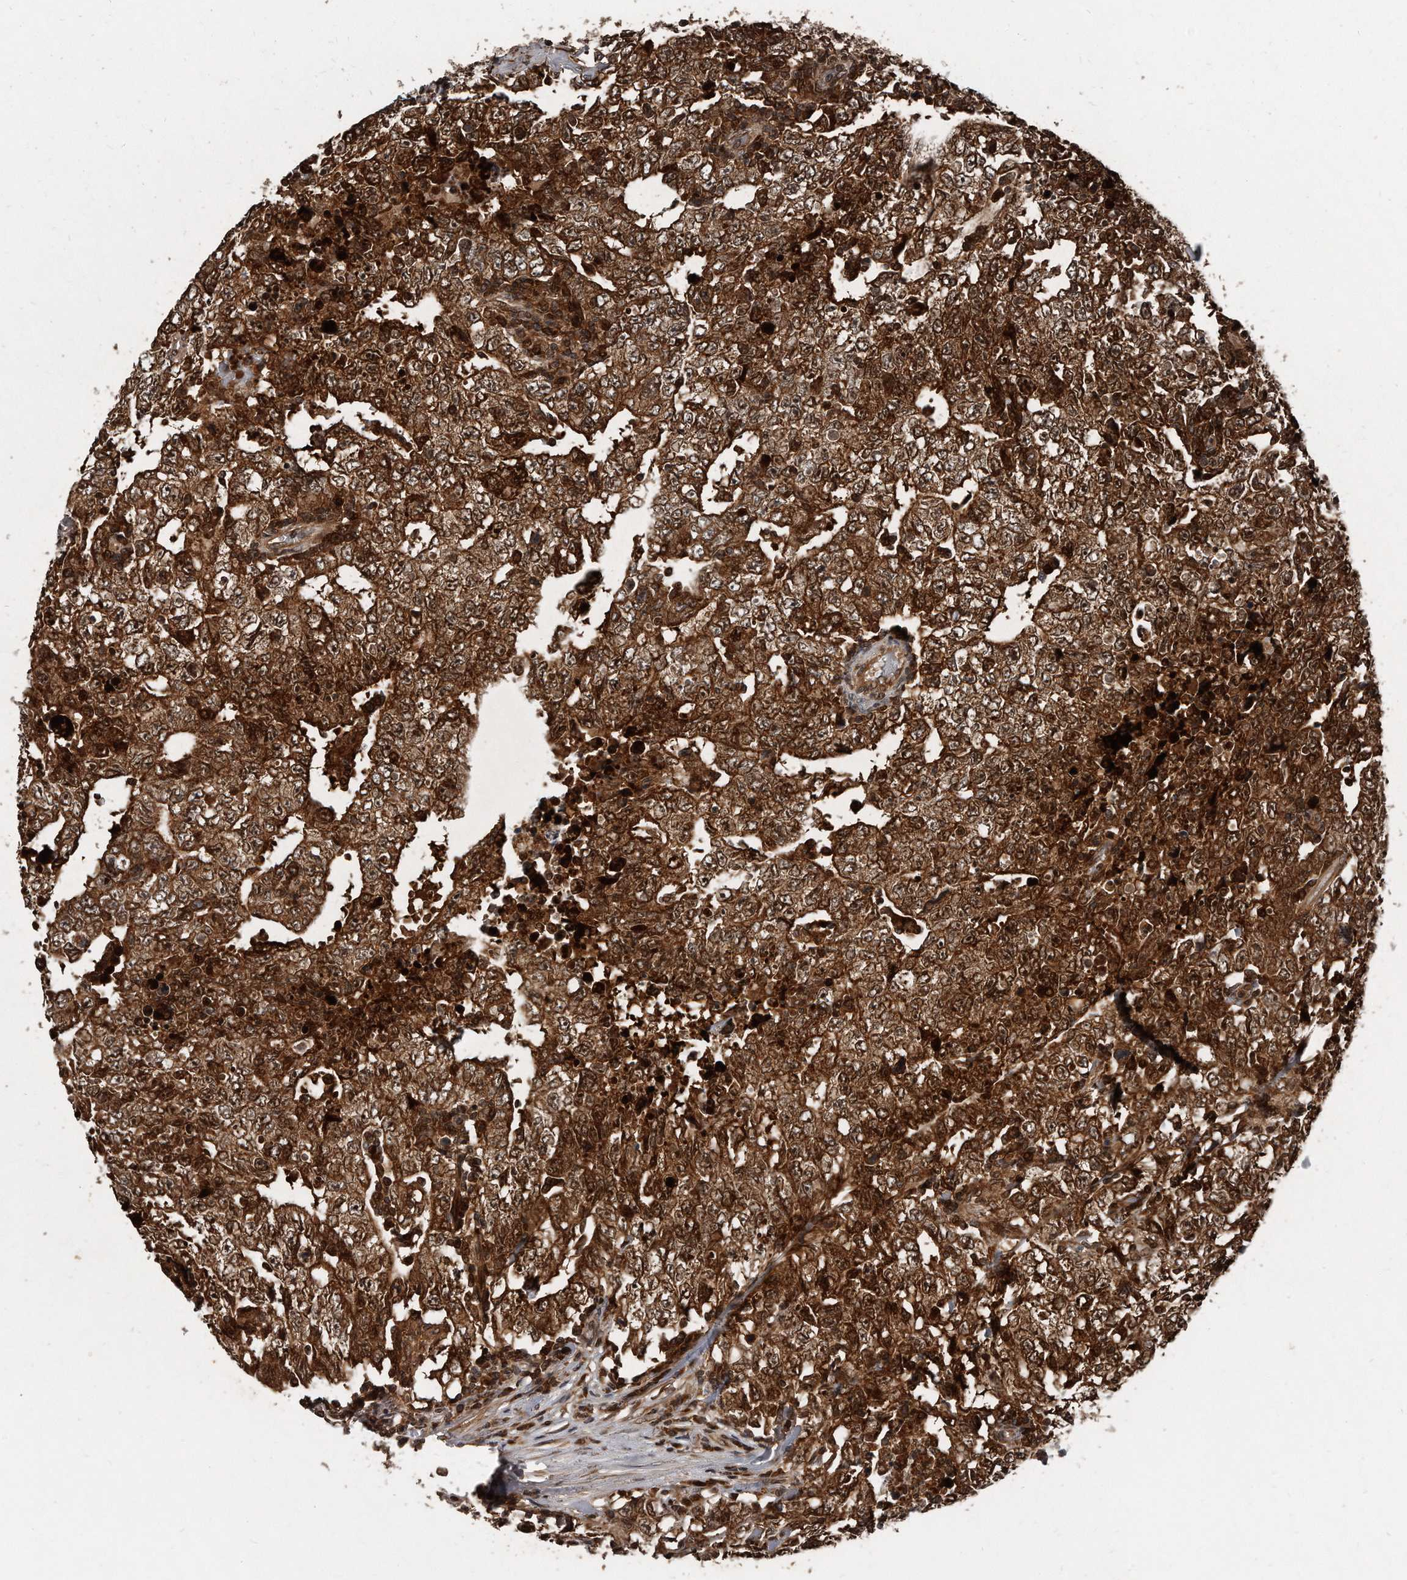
{"staining": {"intensity": "strong", "quantity": ">75%", "location": "cytoplasmic/membranous,nuclear"}, "tissue": "testis cancer", "cell_type": "Tumor cells", "image_type": "cancer", "snomed": [{"axis": "morphology", "description": "Carcinoma, Embryonal, NOS"}, {"axis": "topography", "description": "Testis"}], "caption": "A brown stain highlights strong cytoplasmic/membranous and nuclear expression of a protein in testis cancer (embryonal carcinoma) tumor cells.", "gene": "GCH1", "patient": {"sex": "male", "age": 26}}